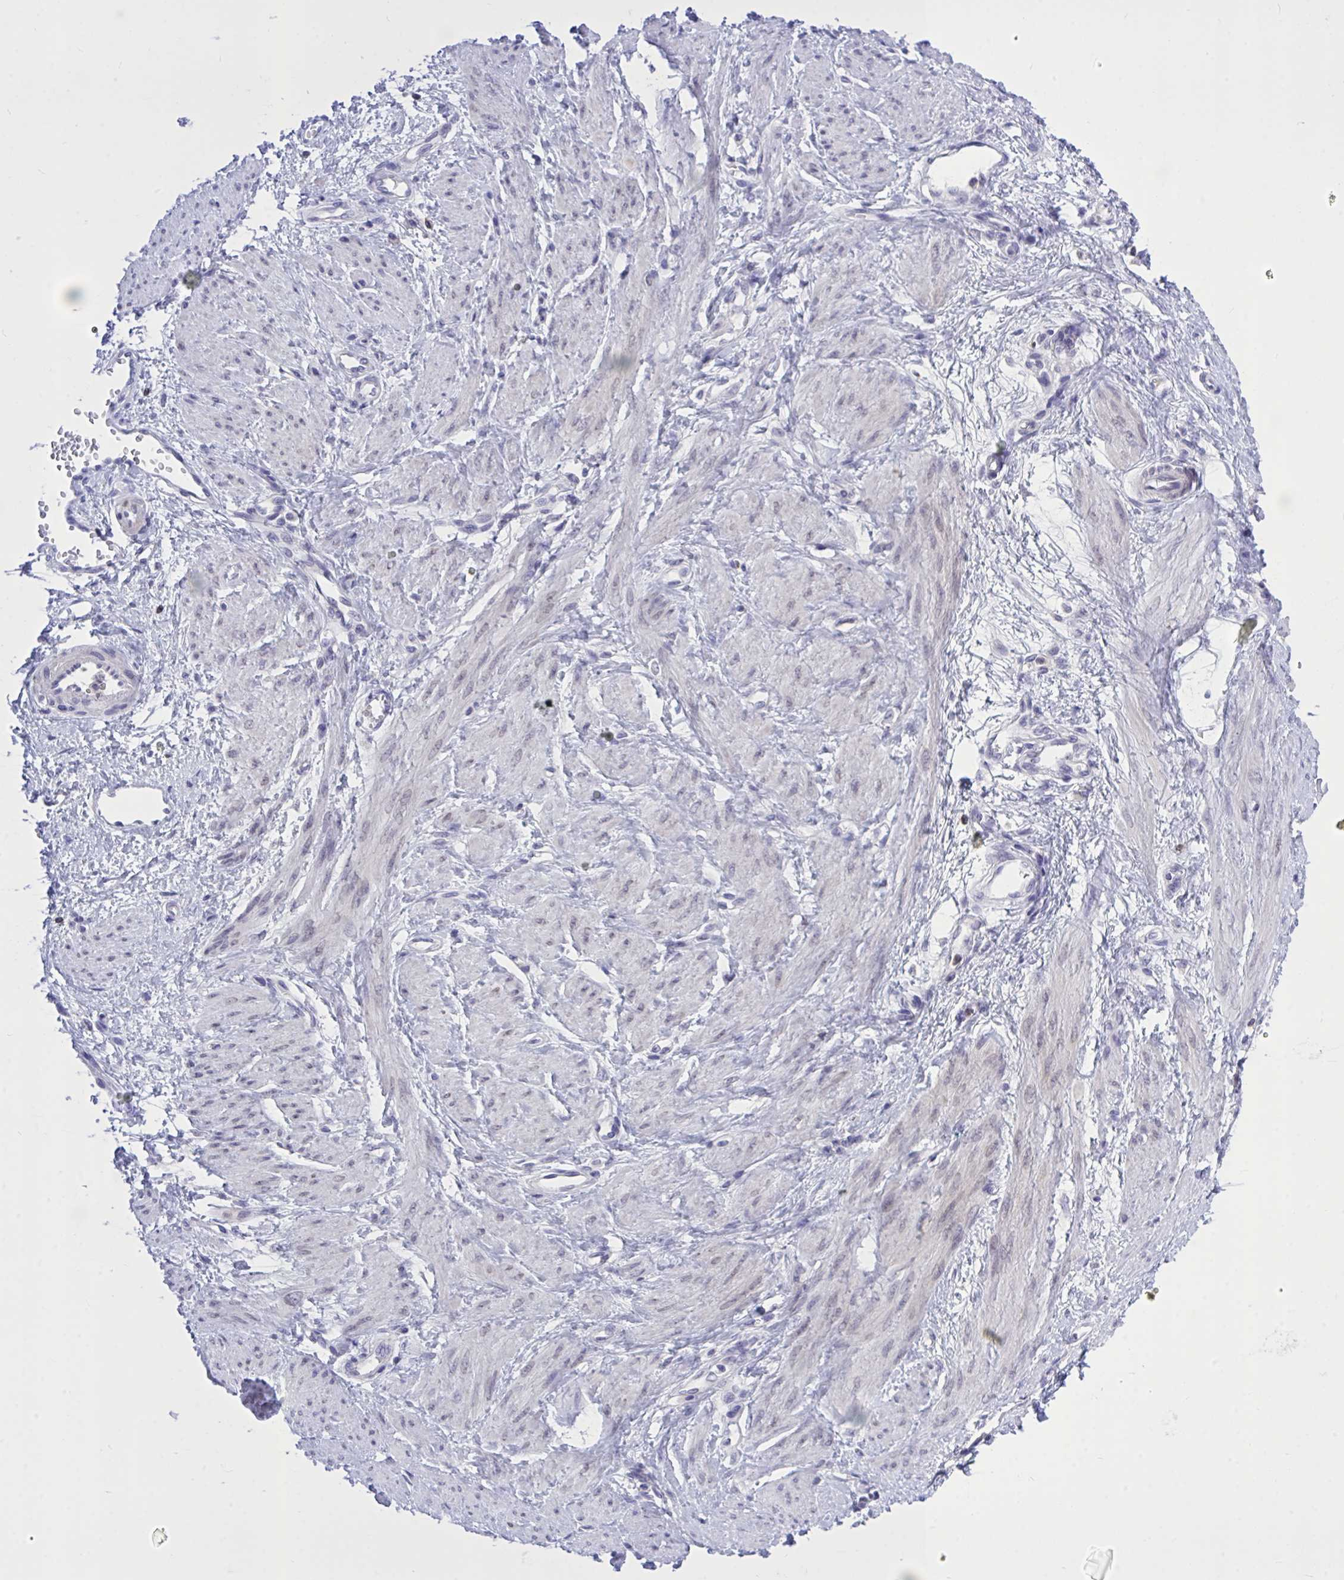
{"staining": {"intensity": "weak", "quantity": "<25%", "location": "nuclear"}, "tissue": "smooth muscle", "cell_type": "Smooth muscle cells", "image_type": "normal", "snomed": [{"axis": "morphology", "description": "Normal tissue, NOS"}, {"axis": "topography", "description": "Smooth muscle"}, {"axis": "topography", "description": "Uterus"}], "caption": "Immunohistochemistry image of normal human smooth muscle stained for a protein (brown), which shows no positivity in smooth muscle cells. (DAB (3,3'-diaminobenzidine) IHC visualized using brightfield microscopy, high magnification).", "gene": "CXCL8", "patient": {"sex": "female", "age": 39}}